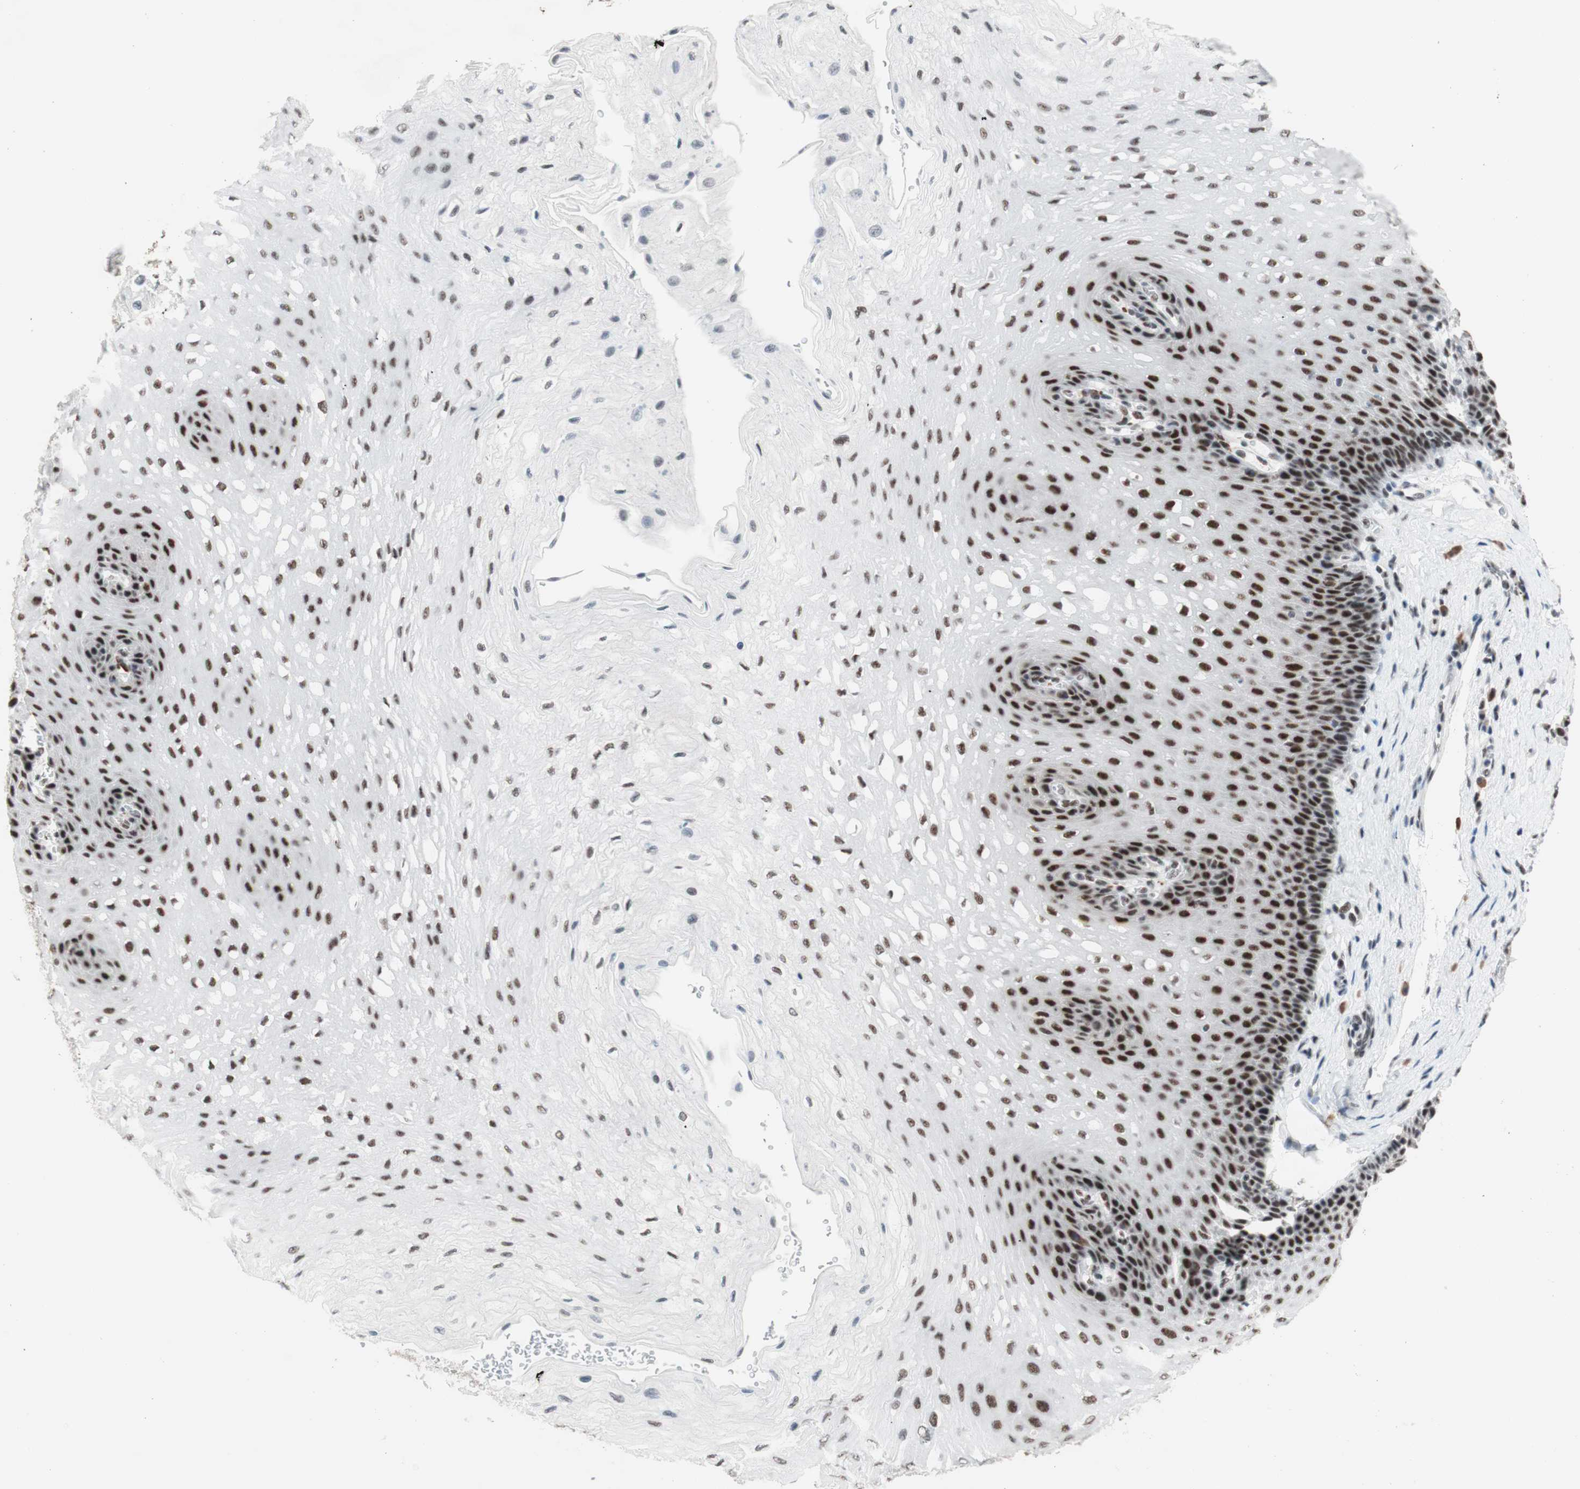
{"staining": {"intensity": "strong", "quantity": ">75%", "location": "nuclear"}, "tissue": "esophagus", "cell_type": "Squamous epithelial cells", "image_type": "normal", "snomed": [{"axis": "morphology", "description": "Normal tissue, NOS"}, {"axis": "topography", "description": "Esophagus"}], "caption": "Immunohistochemistry of normal esophagus shows high levels of strong nuclear staining in about >75% of squamous epithelial cells. The staining was performed using DAB (3,3'-diaminobenzidine), with brown indicating positive protein expression. Nuclei are stained blue with hematoxylin.", "gene": "PRPF19", "patient": {"sex": "female", "age": 72}}